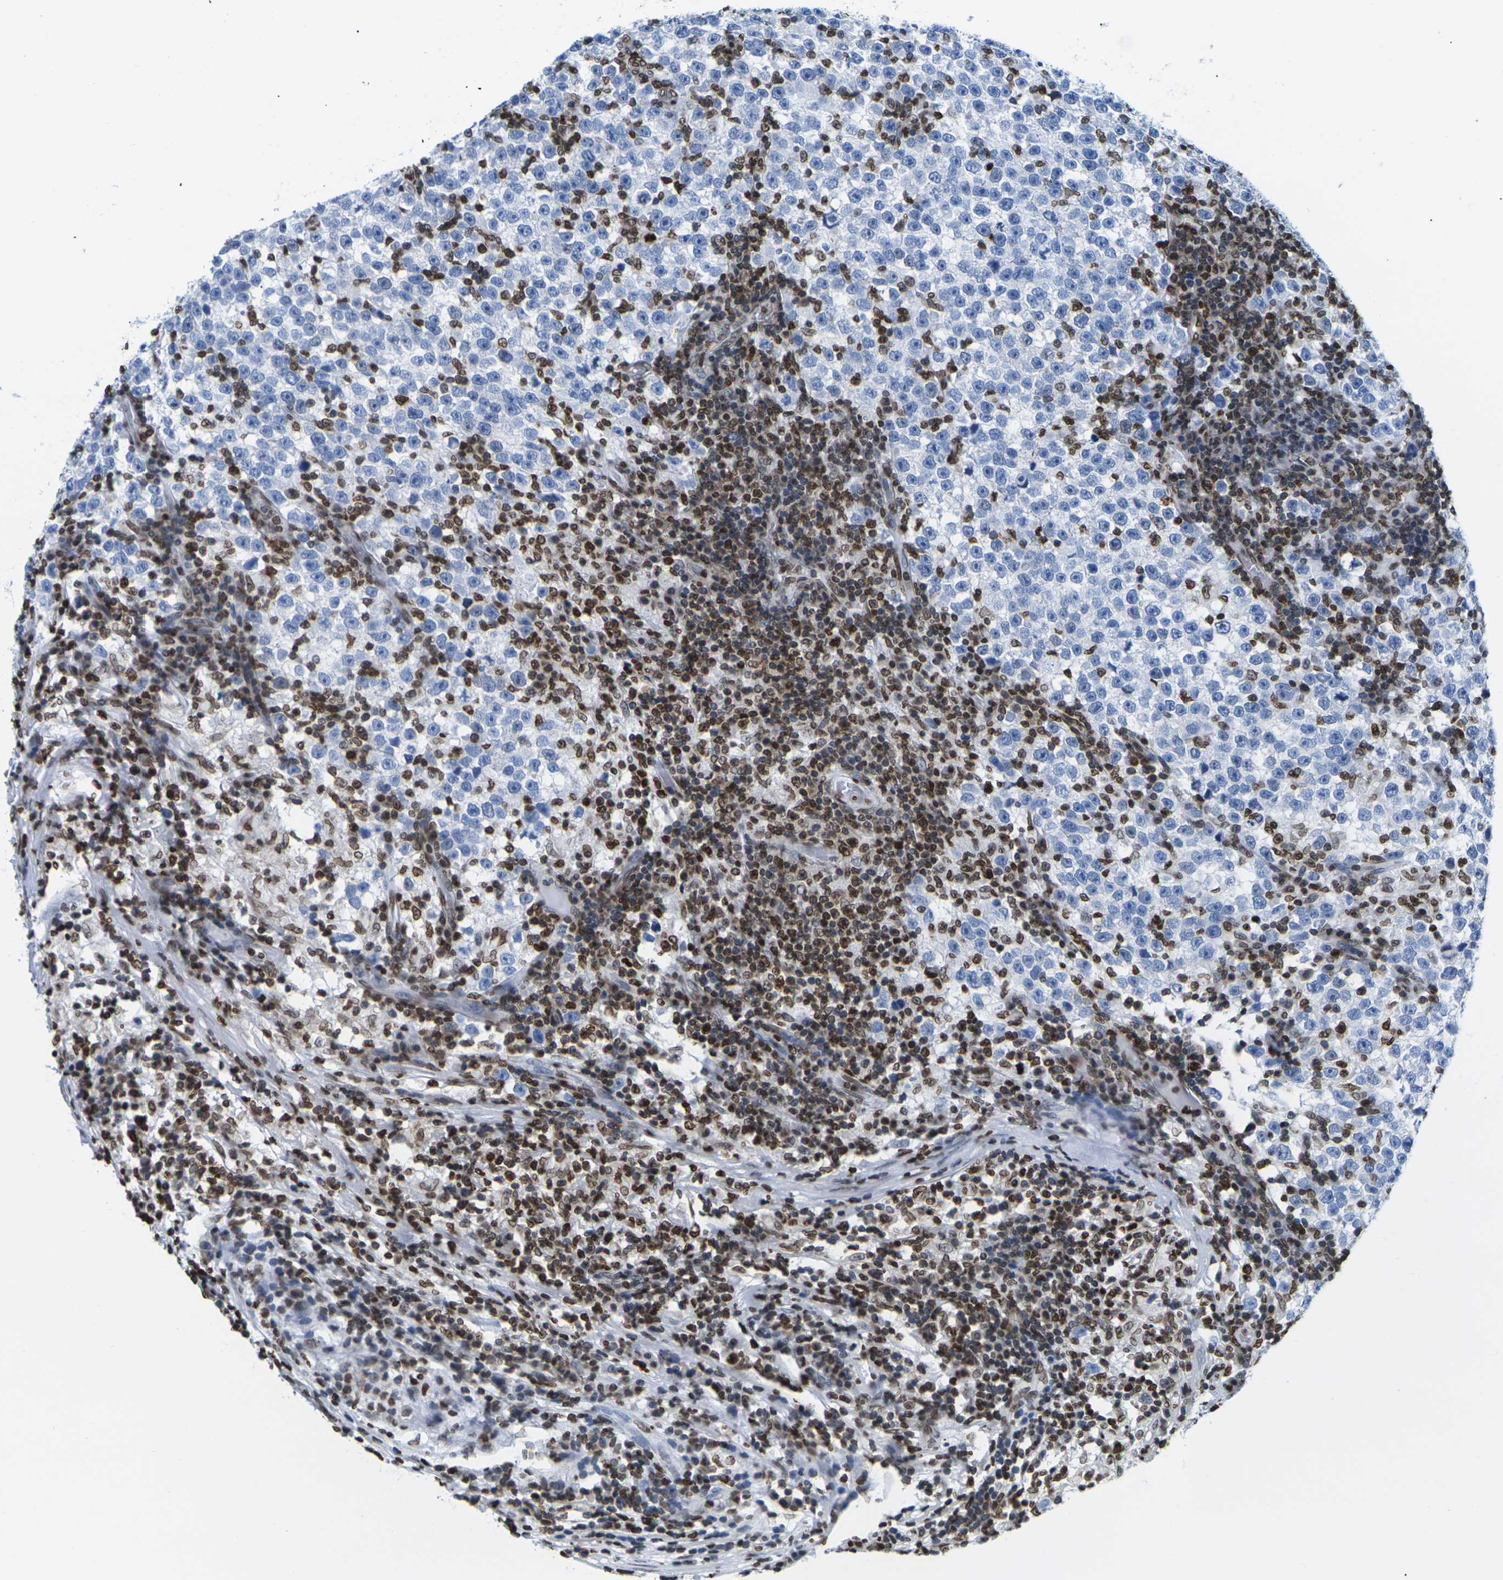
{"staining": {"intensity": "negative", "quantity": "none", "location": "none"}, "tissue": "testis cancer", "cell_type": "Tumor cells", "image_type": "cancer", "snomed": [{"axis": "morphology", "description": "Seminoma, NOS"}, {"axis": "topography", "description": "Testis"}], "caption": "High magnification brightfield microscopy of testis cancer stained with DAB (brown) and counterstained with hematoxylin (blue): tumor cells show no significant expression.", "gene": "H2AC21", "patient": {"sex": "male", "age": 43}}